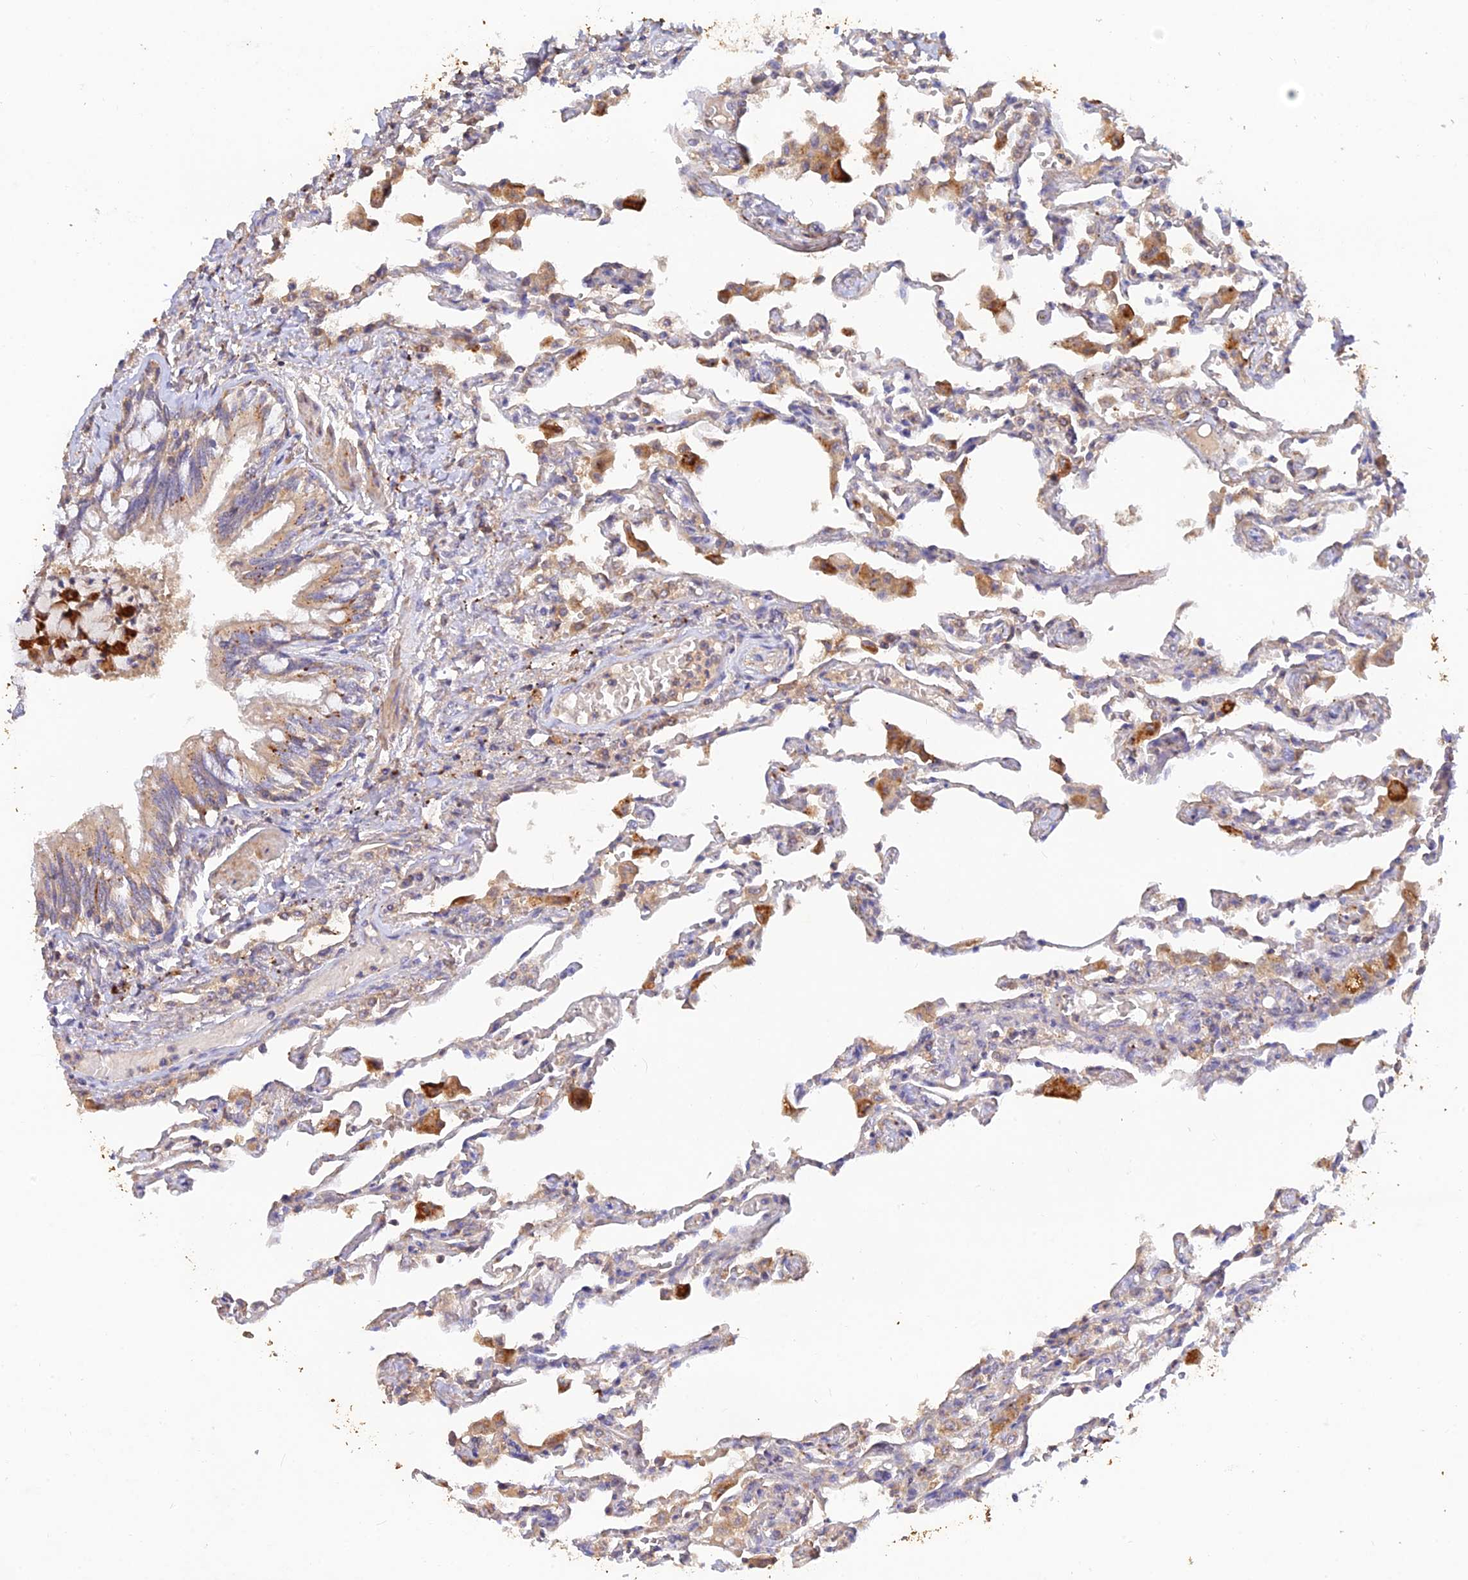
{"staining": {"intensity": "moderate", "quantity": "25%-75%", "location": "cytoplasmic/membranous"}, "tissue": "lung", "cell_type": "Alveolar cells", "image_type": "normal", "snomed": [{"axis": "morphology", "description": "Normal tissue, NOS"}, {"axis": "topography", "description": "Bronchus"}, {"axis": "topography", "description": "Lung"}], "caption": "IHC image of unremarkable lung: lung stained using IHC exhibits medium levels of moderate protein expression localized specifically in the cytoplasmic/membranous of alveolar cells, appearing as a cytoplasmic/membranous brown color.", "gene": "ACSM5", "patient": {"sex": "female", "age": 49}}